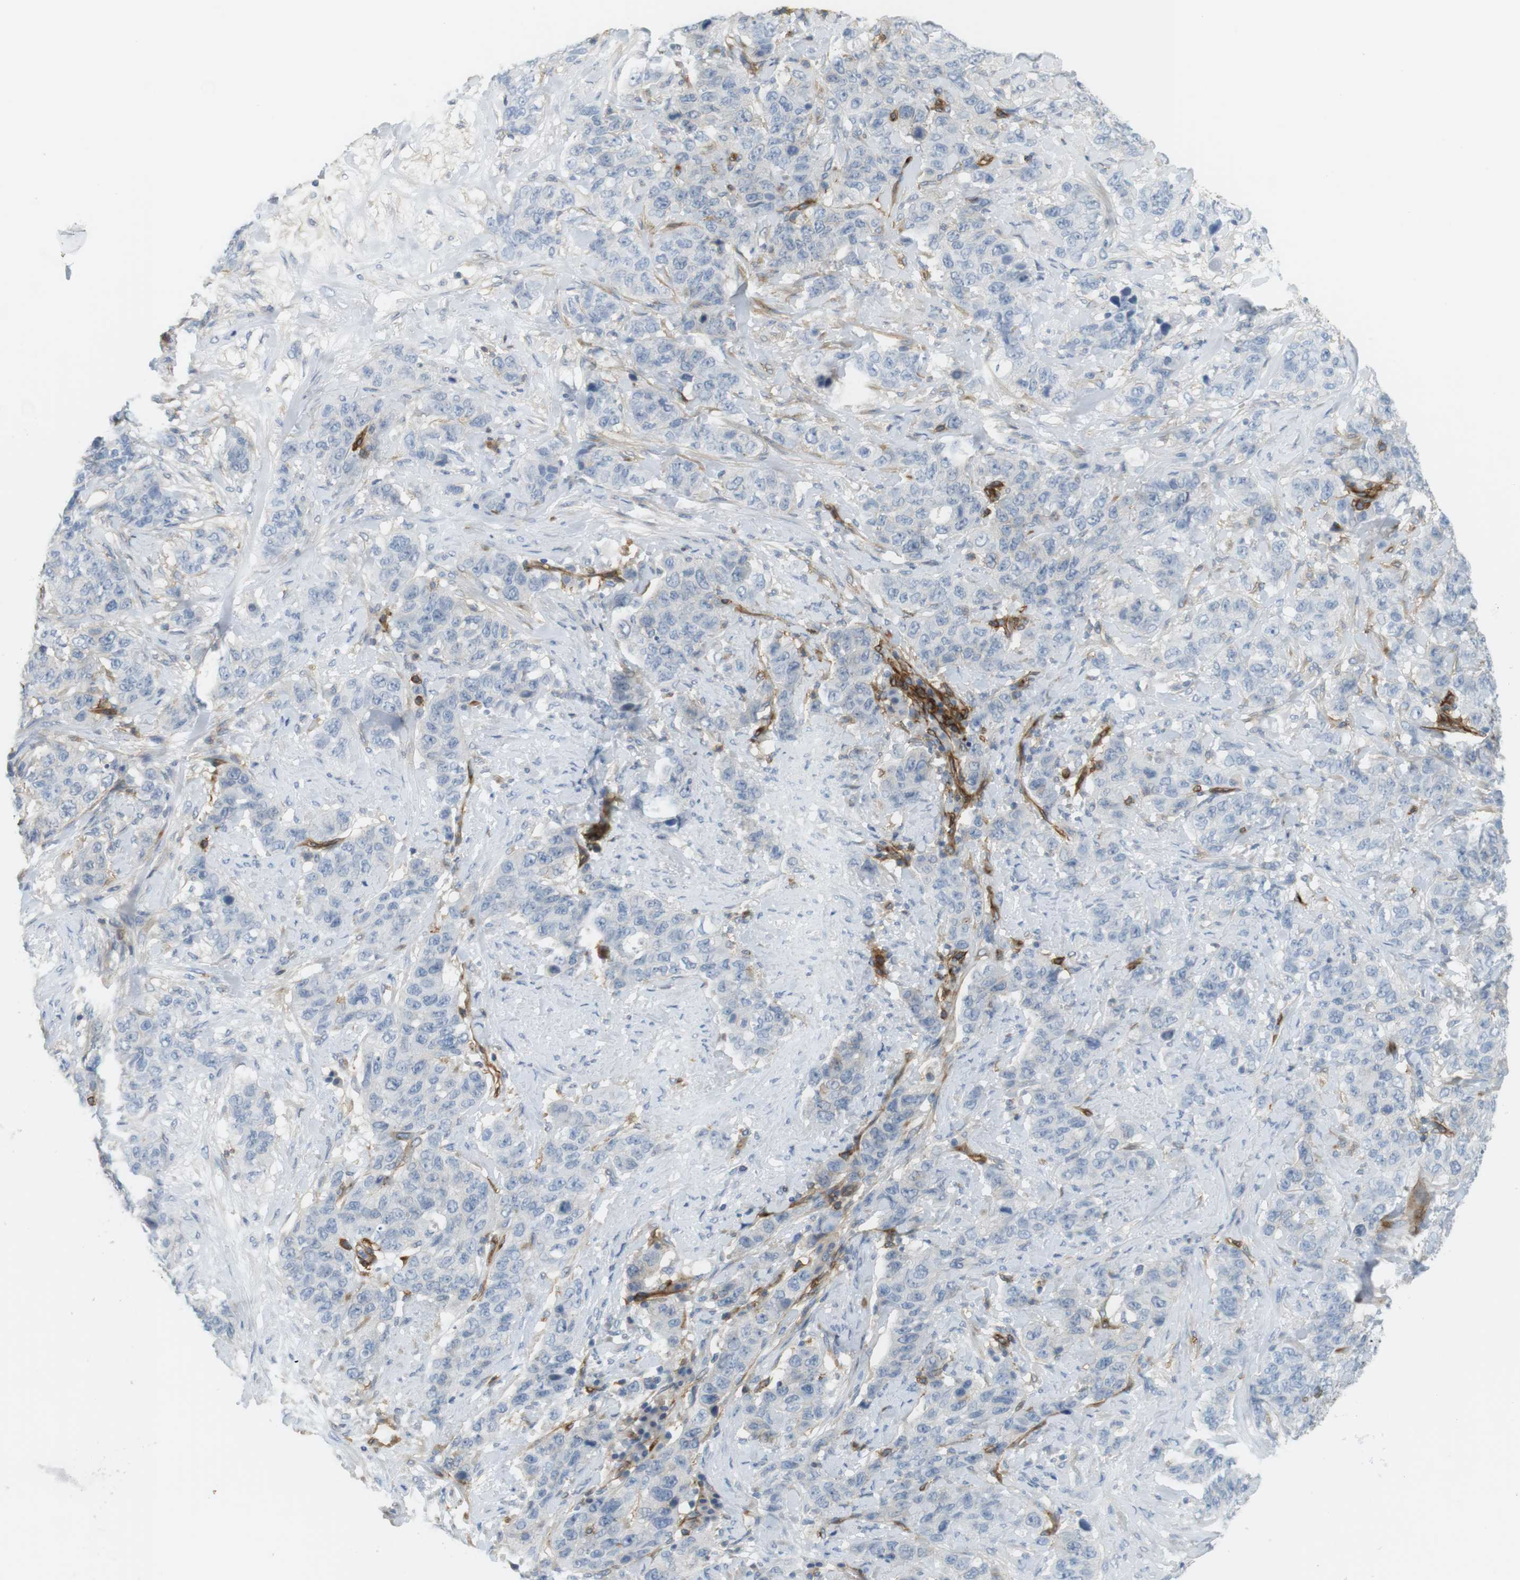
{"staining": {"intensity": "negative", "quantity": "none", "location": "none"}, "tissue": "stomach cancer", "cell_type": "Tumor cells", "image_type": "cancer", "snomed": [{"axis": "morphology", "description": "Adenocarcinoma, NOS"}, {"axis": "topography", "description": "Stomach"}], "caption": "A high-resolution micrograph shows immunohistochemistry (IHC) staining of adenocarcinoma (stomach), which shows no significant positivity in tumor cells.", "gene": "F2R", "patient": {"sex": "male", "age": 48}}